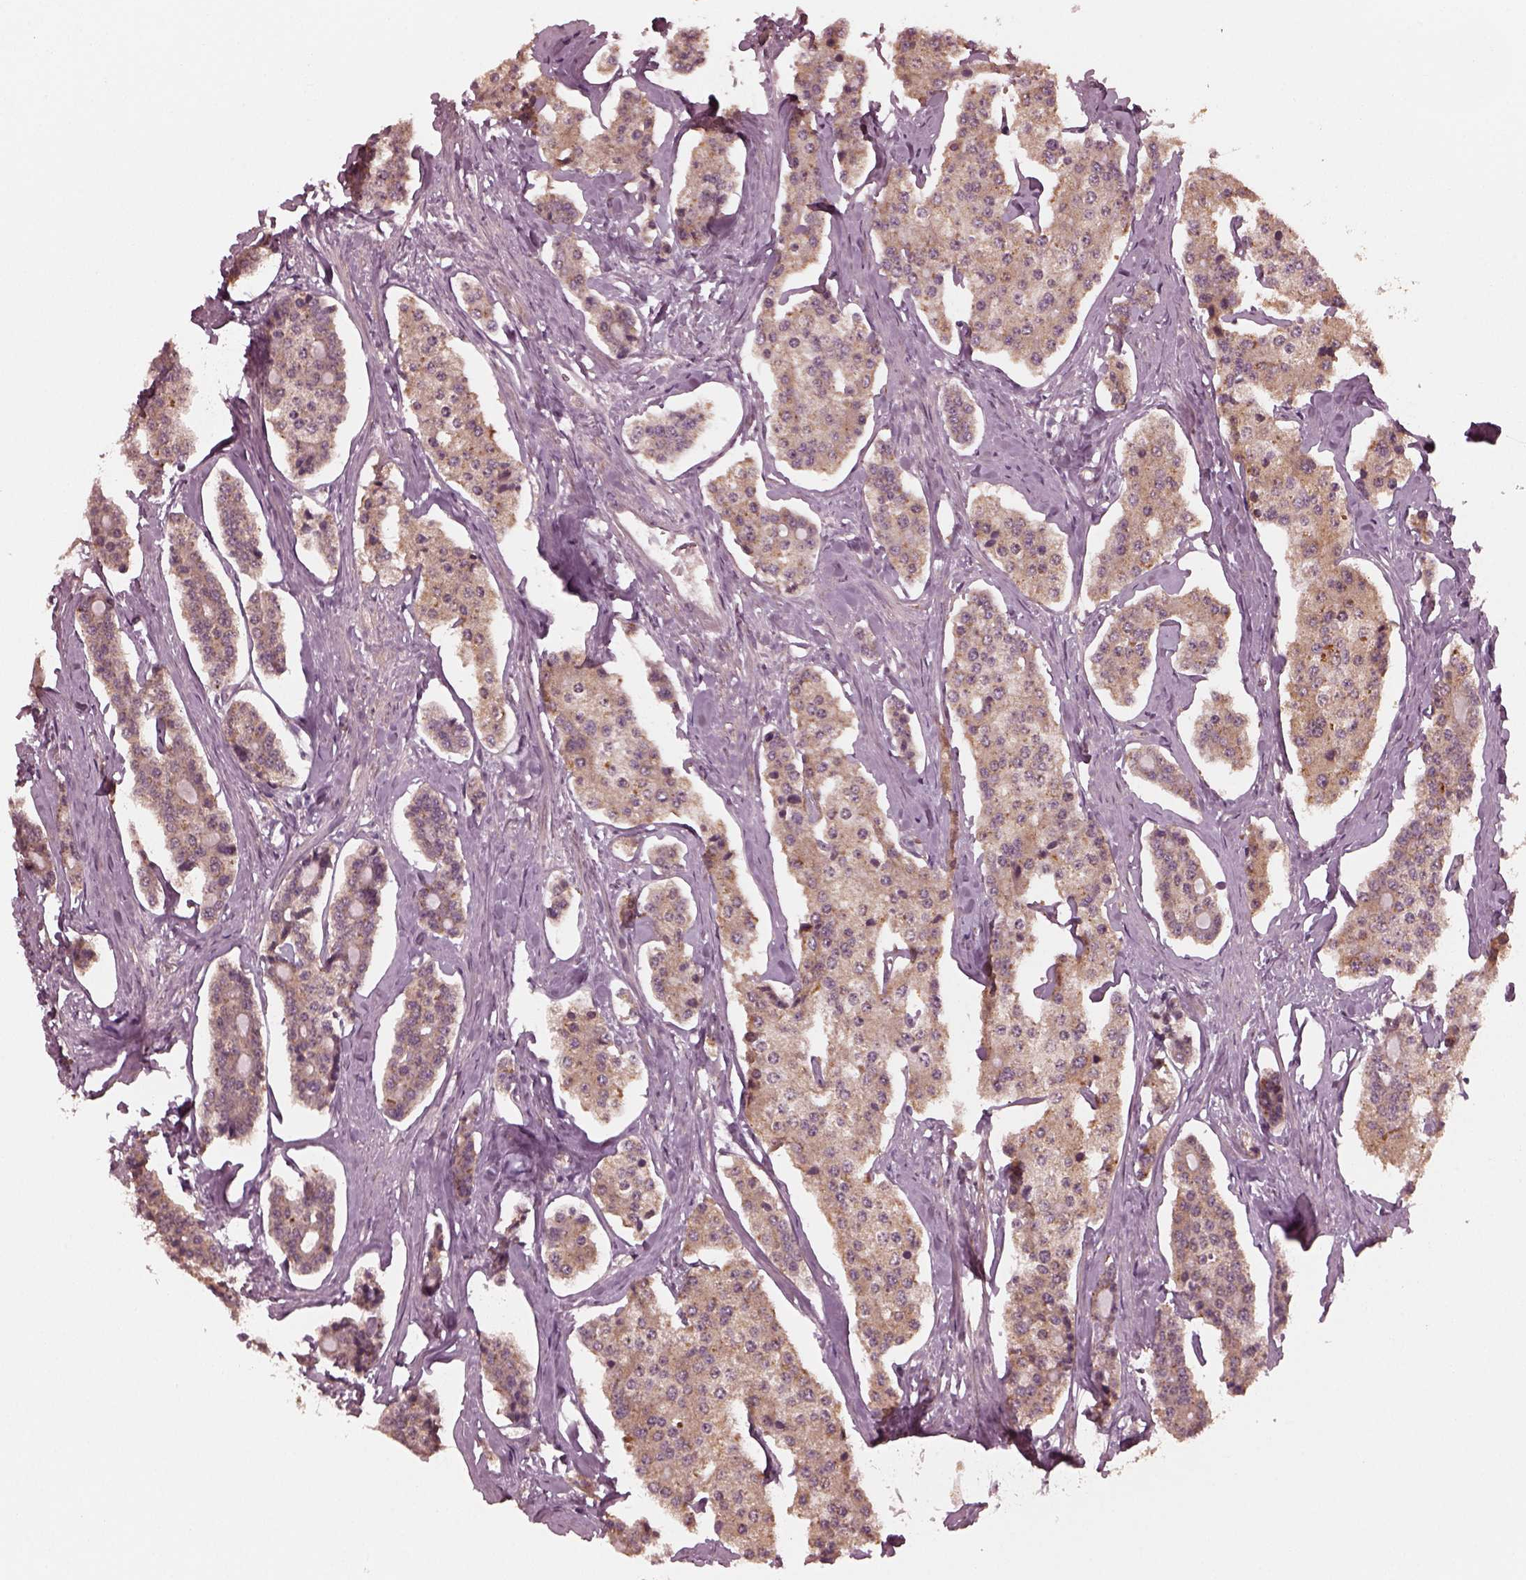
{"staining": {"intensity": "moderate", "quantity": "<25%", "location": "cytoplasmic/membranous"}, "tissue": "carcinoid", "cell_type": "Tumor cells", "image_type": "cancer", "snomed": [{"axis": "morphology", "description": "Carcinoid, malignant, NOS"}, {"axis": "topography", "description": "Small intestine"}], "caption": "The immunohistochemical stain shows moderate cytoplasmic/membranous expression in tumor cells of carcinoid tissue.", "gene": "FAF2", "patient": {"sex": "female", "age": 65}}